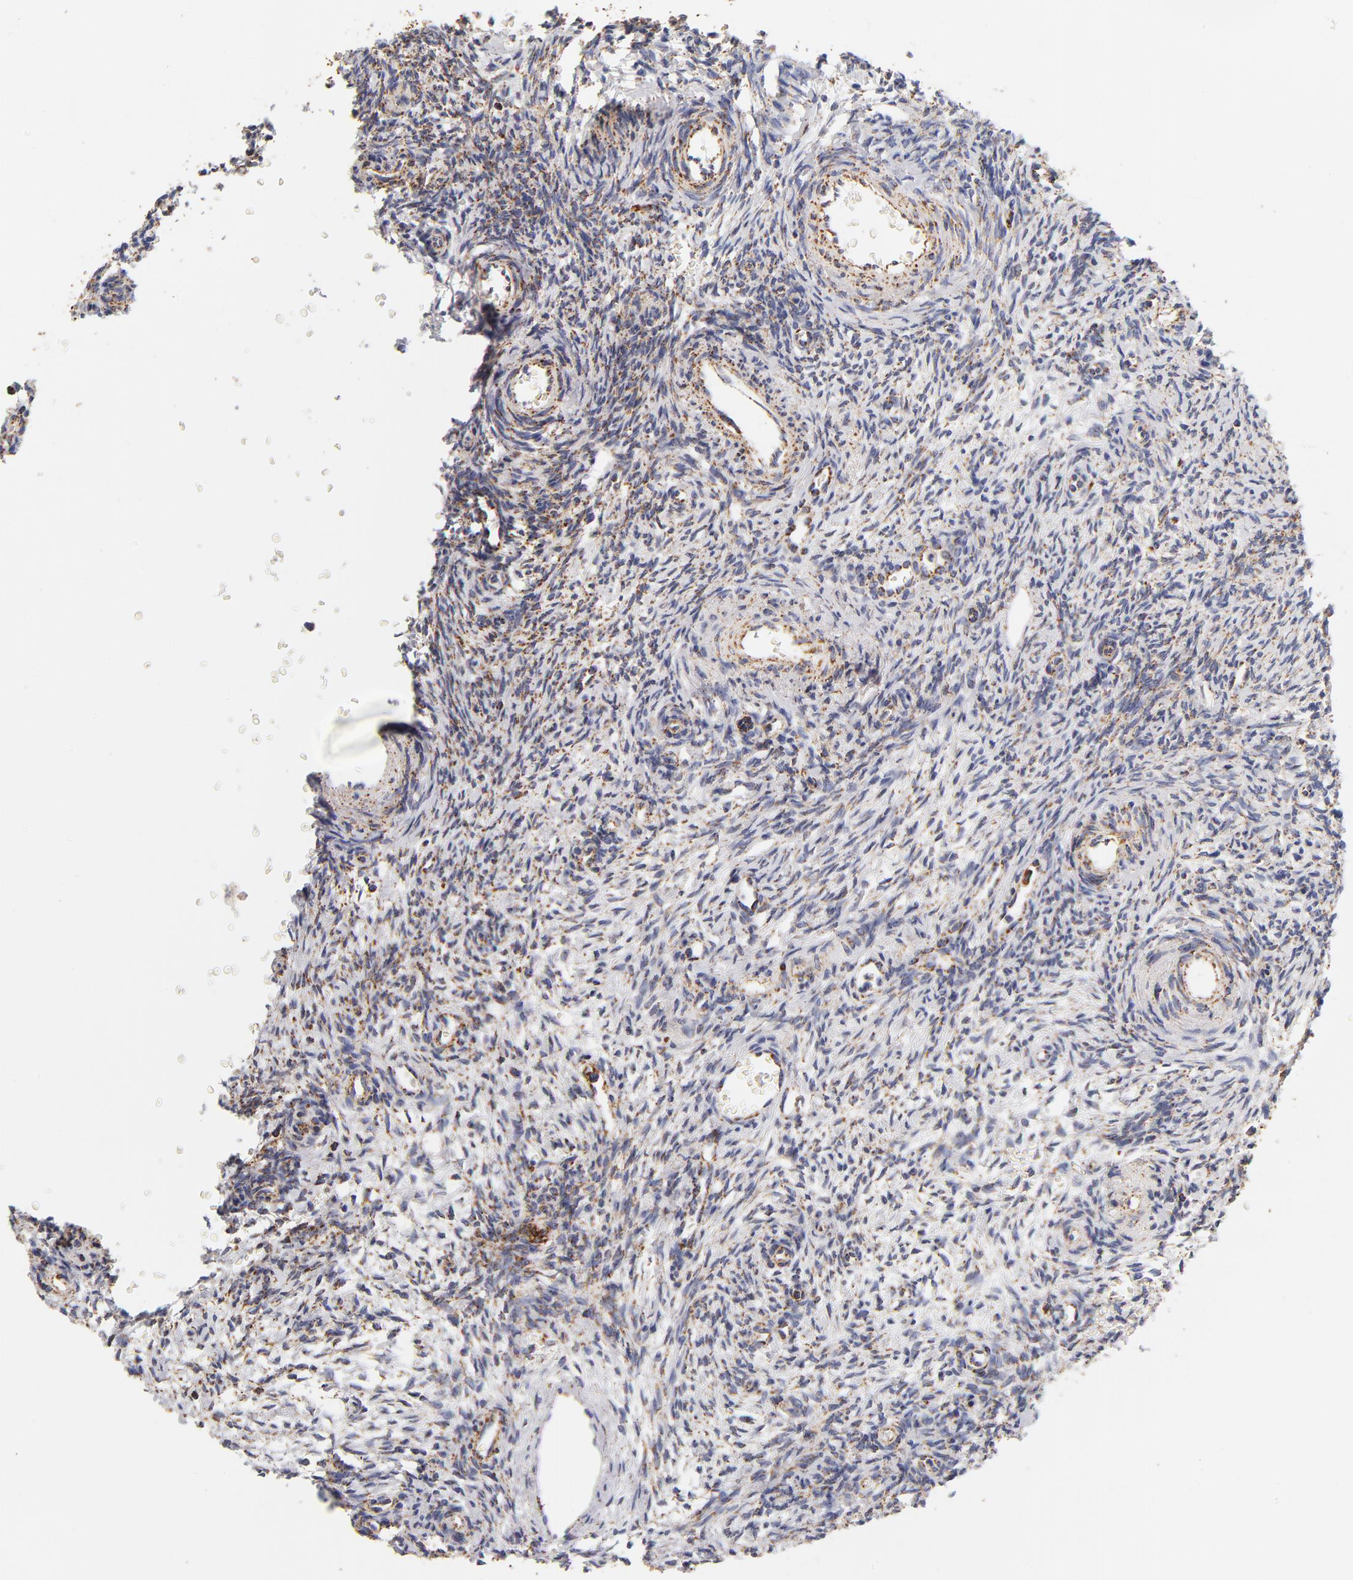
{"staining": {"intensity": "negative", "quantity": "none", "location": "none"}, "tissue": "ovary", "cell_type": "Follicle cells", "image_type": "normal", "snomed": [{"axis": "morphology", "description": "Normal tissue, NOS"}, {"axis": "topography", "description": "Ovary"}], "caption": "This is a histopathology image of immunohistochemistry (IHC) staining of normal ovary, which shows no expression in follicle cells.", "gene": "ECHS1", "patient": {"sex": "female", "age": 39}}